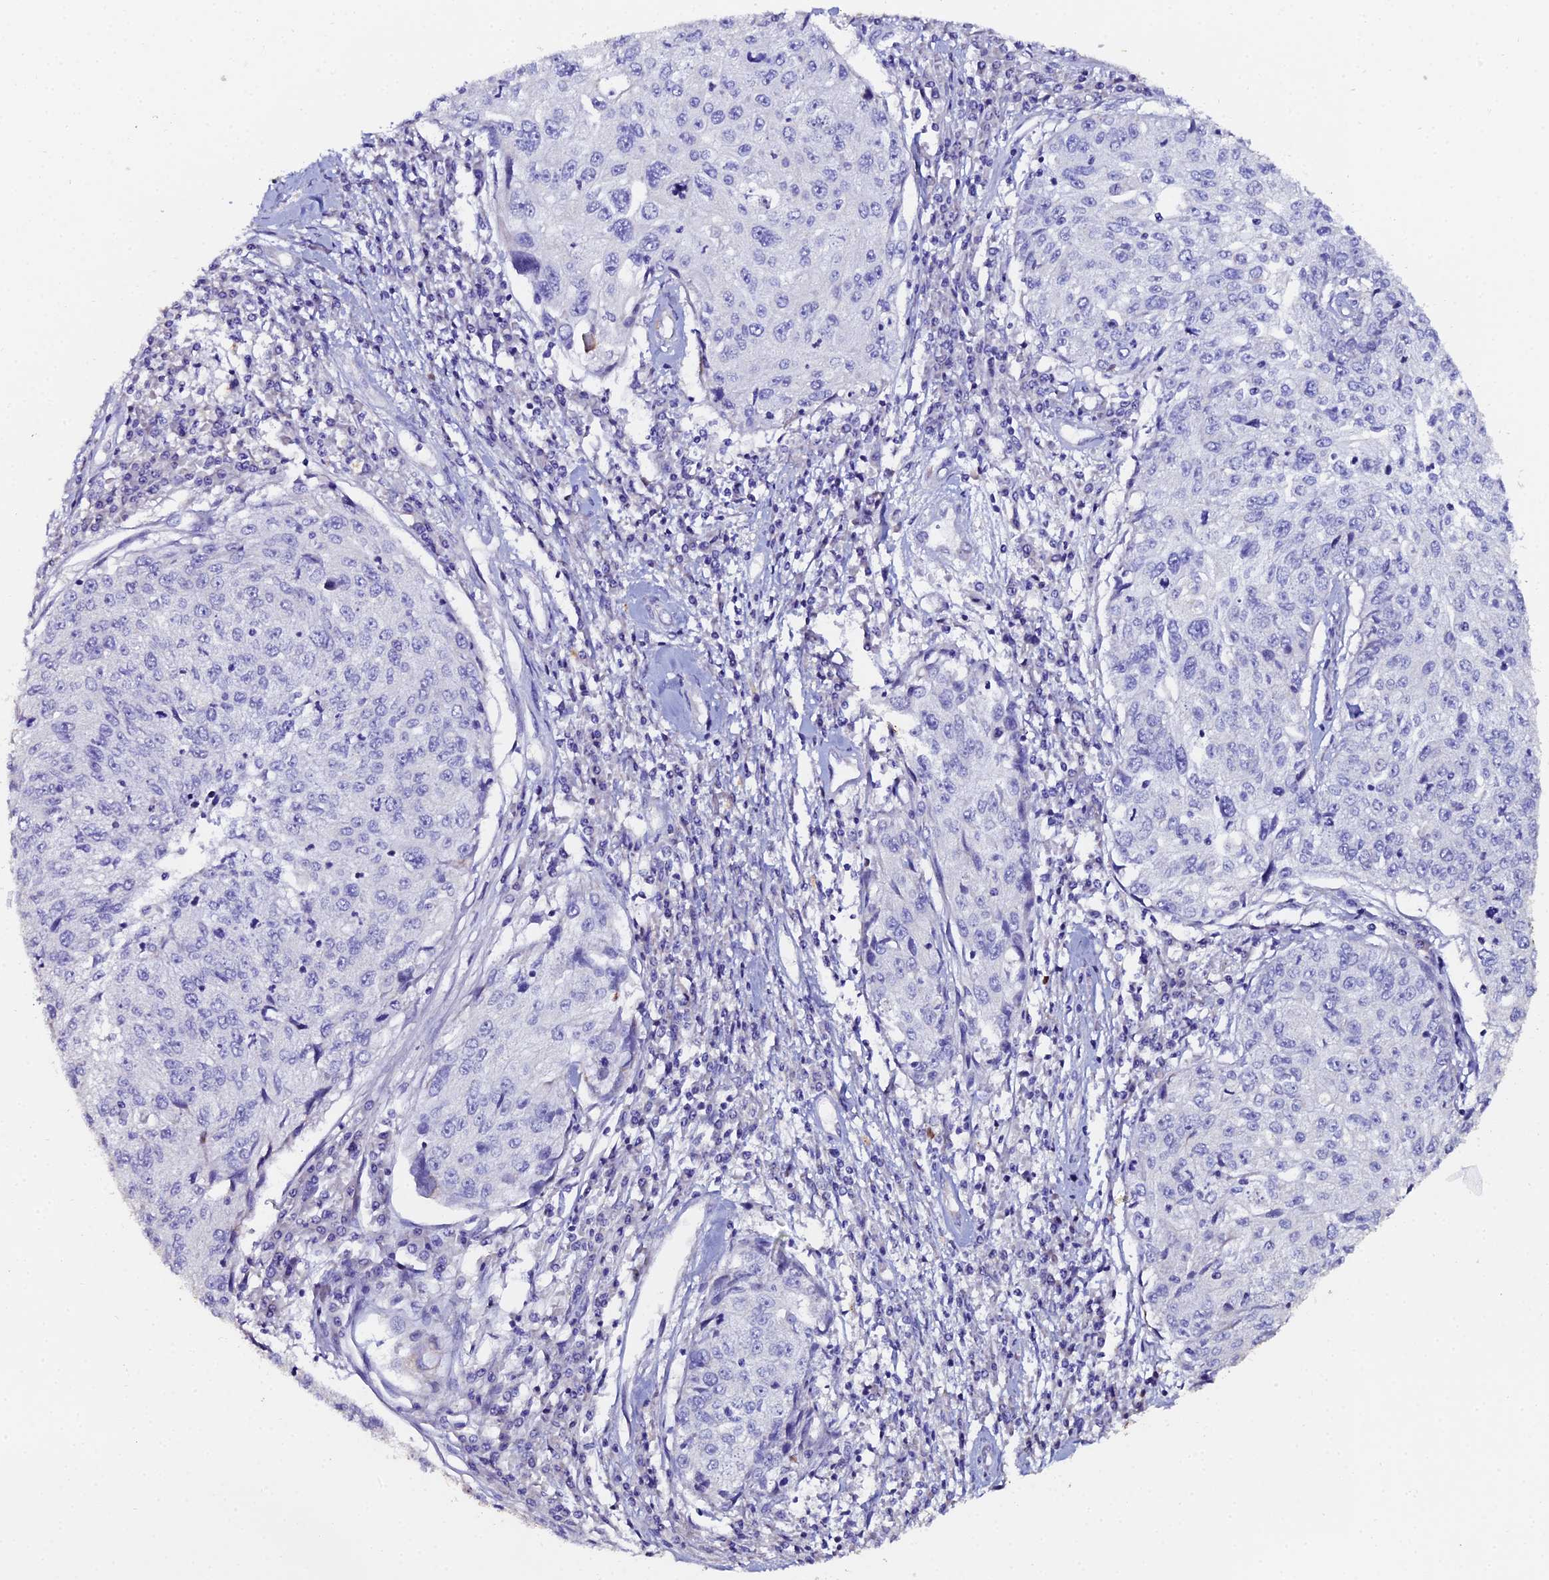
{"staining": {"intensity": "negative", "quantity": "none", "location": "none"}, "tissue": "cervical cancer", "cell_type": "Tumor cells", "image_type": "cancer", "snomed": [{"axis": "morphology", "description": "Squamous cell carcinoma, NOS"}, {"axis": "topography", "description": "Cervix"}], "caption": "An immunohistochemistry image of cervical cancer is shown. There is no staining in tumor cells of cervical cancer.", "gene": "ESRRG", "patient": {"sex": "female", "age": 57}}